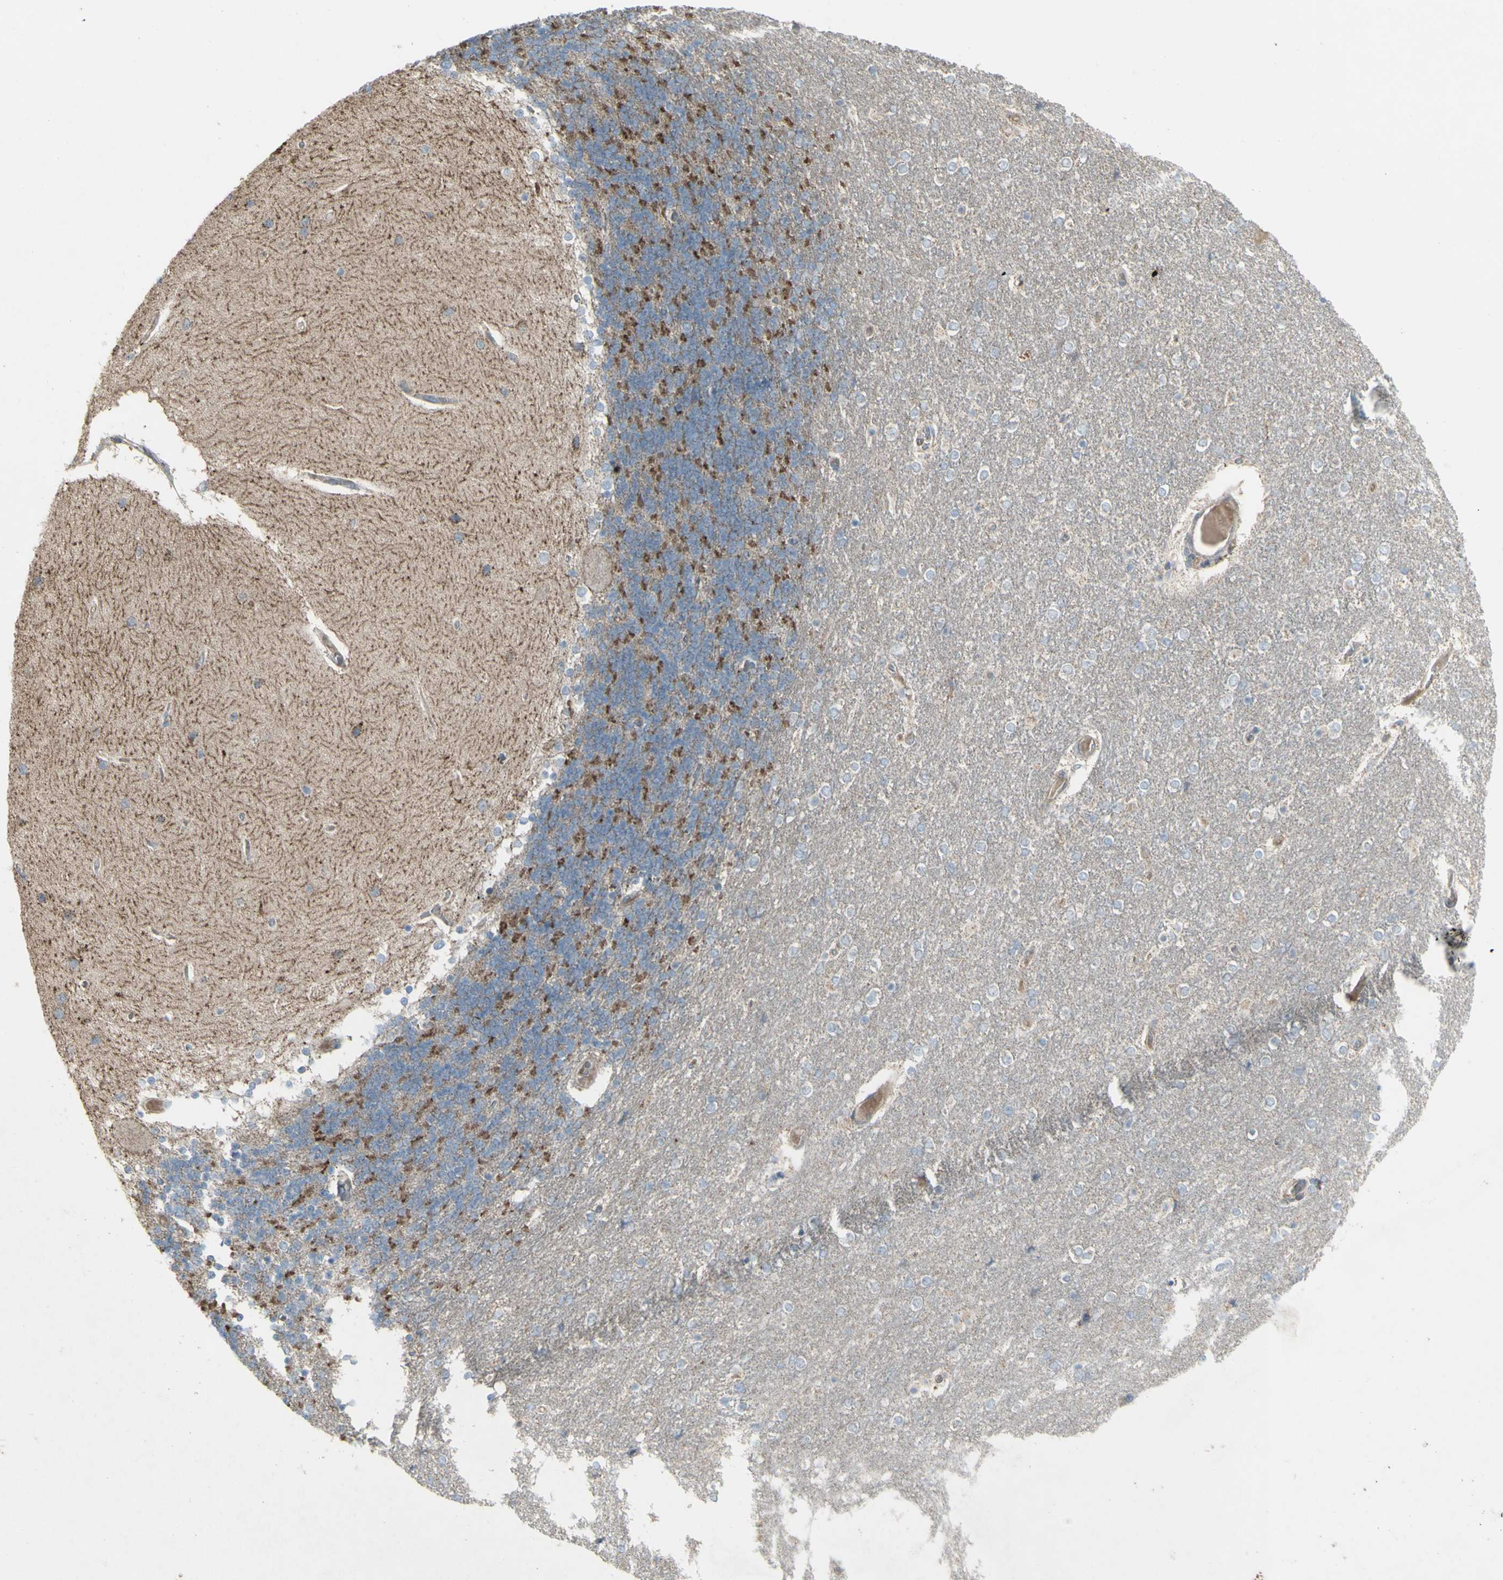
{"staining": {"intensity": "negative", "quantity": "none", "location": "none"}, "tissue": "cerebellum", "cell_type": "Cells in granular layer", "image_type": "normal", "snomed": [{"axis": "morphology", "description": "Normal tissue, NOS"}, {"axis": "topography", "description": "Cerebellum"}], "caption": "IHC image of benign cerebellum: cerebellum stained with DAB (3,3'-diaminobenzidine) demonstrates no significant protein staining in cells in granular layer.", "gene": "SHC1", "patient": {"sex": "female", "age": 54}}